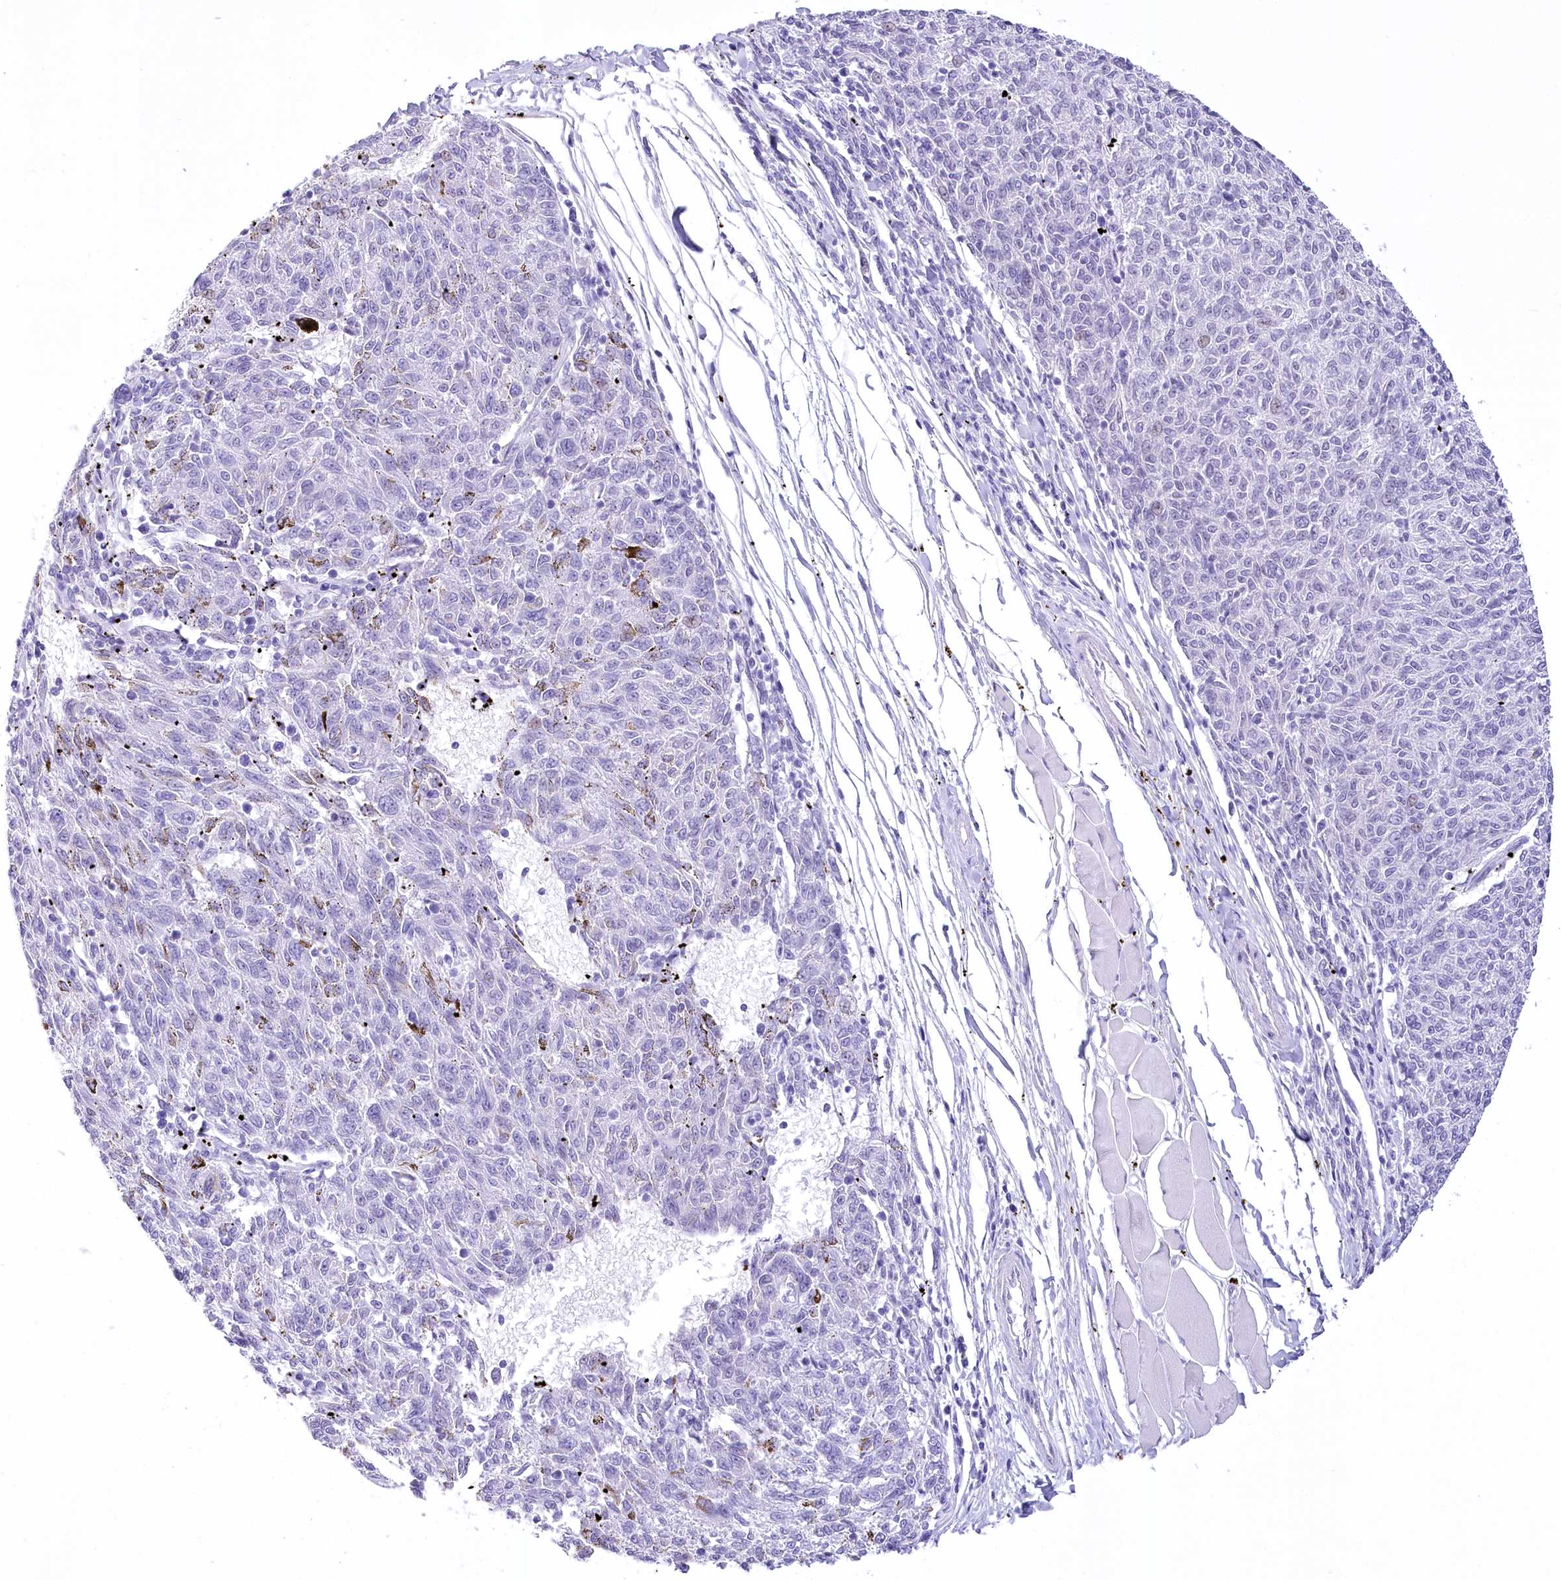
{"staining": {"intensity": "negative", "quantity": "none", "location": "none"}, "tissue": "melanoma", "cell_type": "Tumor cells", "image_type": "cancer", "snomed": [{"axis": "morphology", "description": "Malignant melanoma, NOS"}, {"axis": "topography", "description": "Skin"}], "caption": "Micrograph shows no protein expression in tumor cells of malignant melanoma tissue.", "gene": "HNRNPA0", "patient": {"sex": "female", "age": 72}}